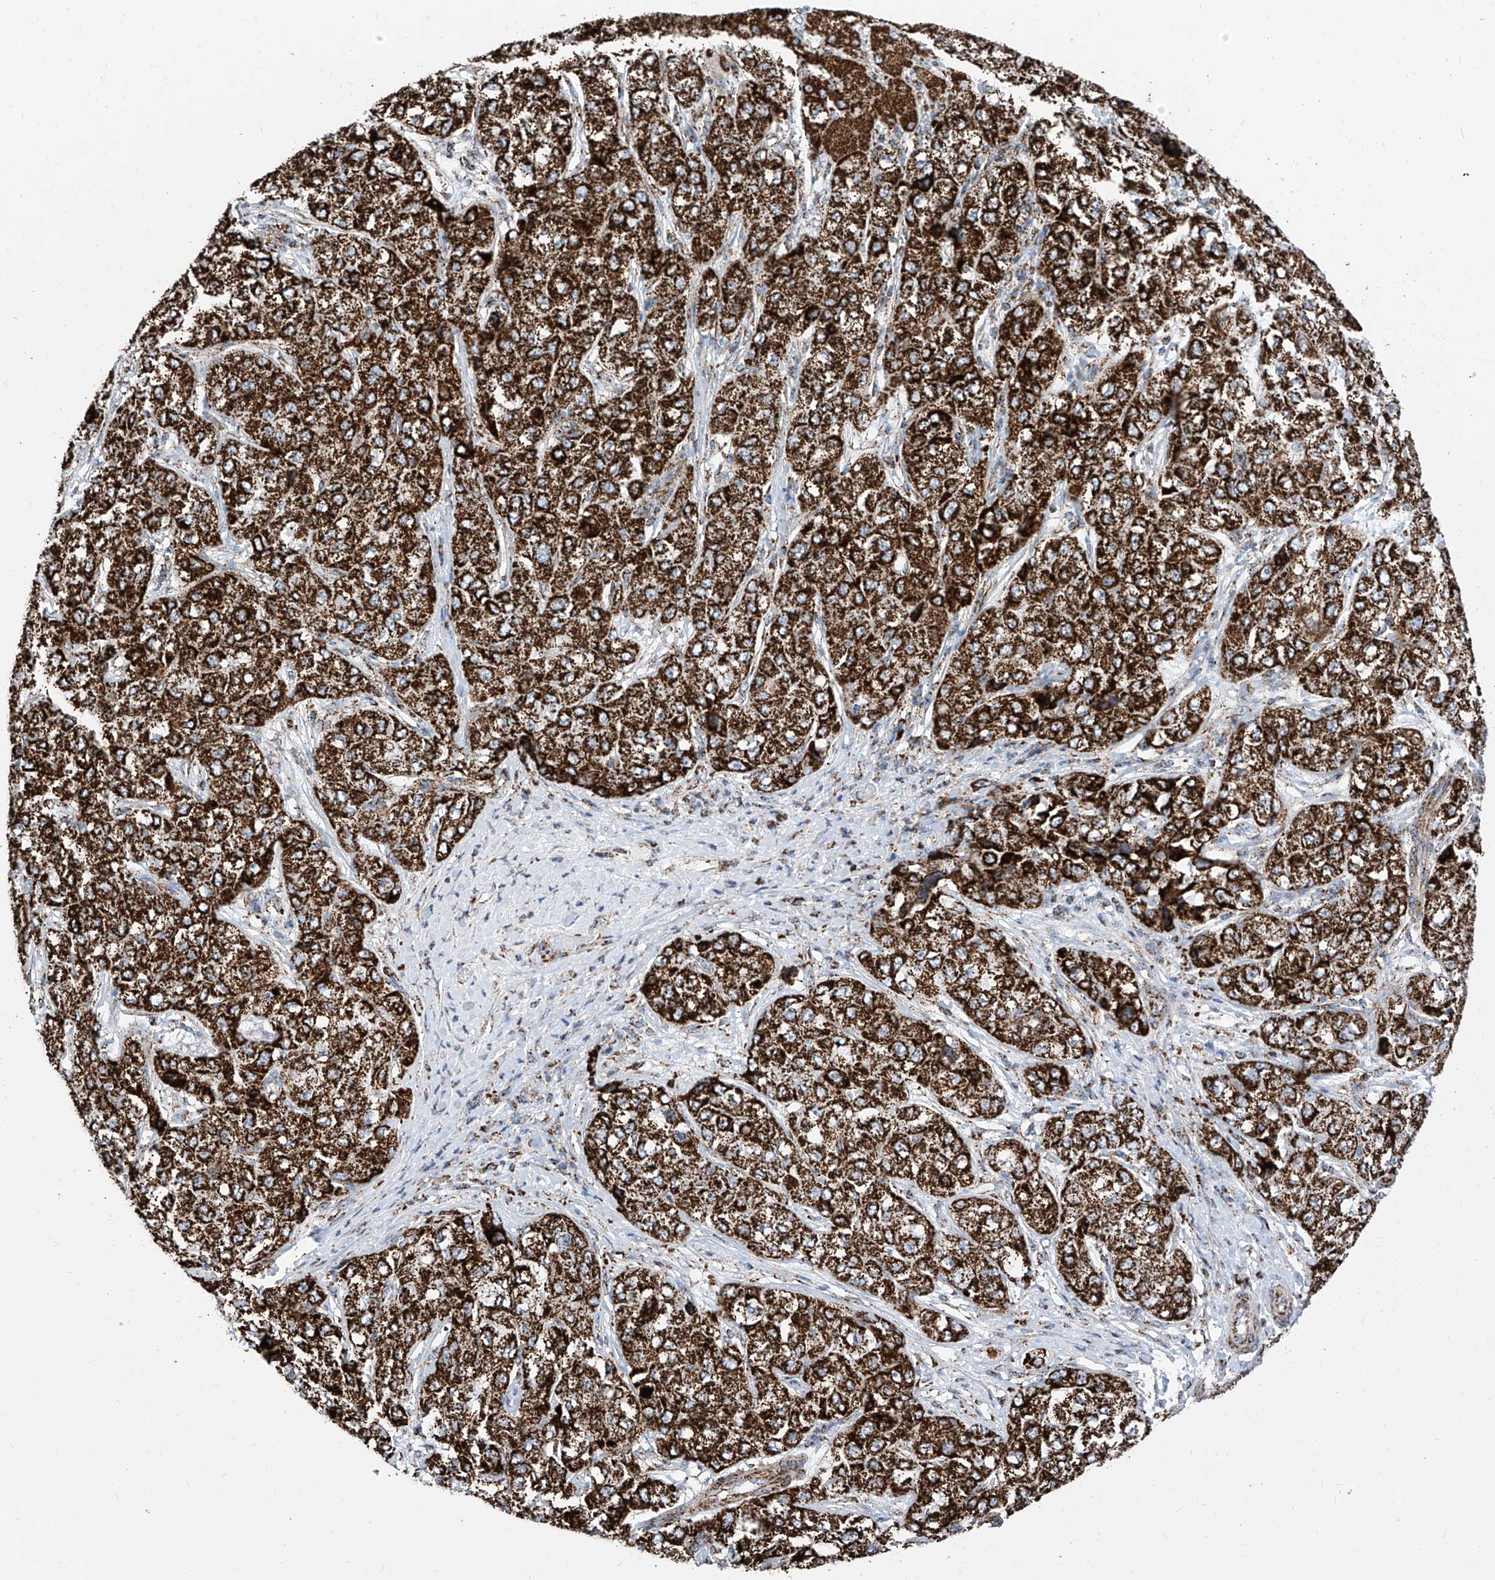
{"staining": {"intensity": "strong", "quantity": ">75%", "location": "cytoplasmic/membranous"}, "tissue": "liver cancer", "cell_type": "Tumor cells", "image_type": "cancer", "snomed": [{"axis": "morphology", "description": "Carcinoma, Hepatocellular, NOS"}, {"axis": "topography", "description": "Liver"}], "caption": "Immunohistochemistry (DAB) staining of human liver hepatocellular carcinoma exhibits strong cytoplasmic/membranous protein expression in approximately >75% of tumor cells. Using DAB (brown) and hematoxylin (blue) stains, captured at high magnification using brightfield microscopy.", "gene": "COX5B", "patient": {"sex": "male", "age": 80}}